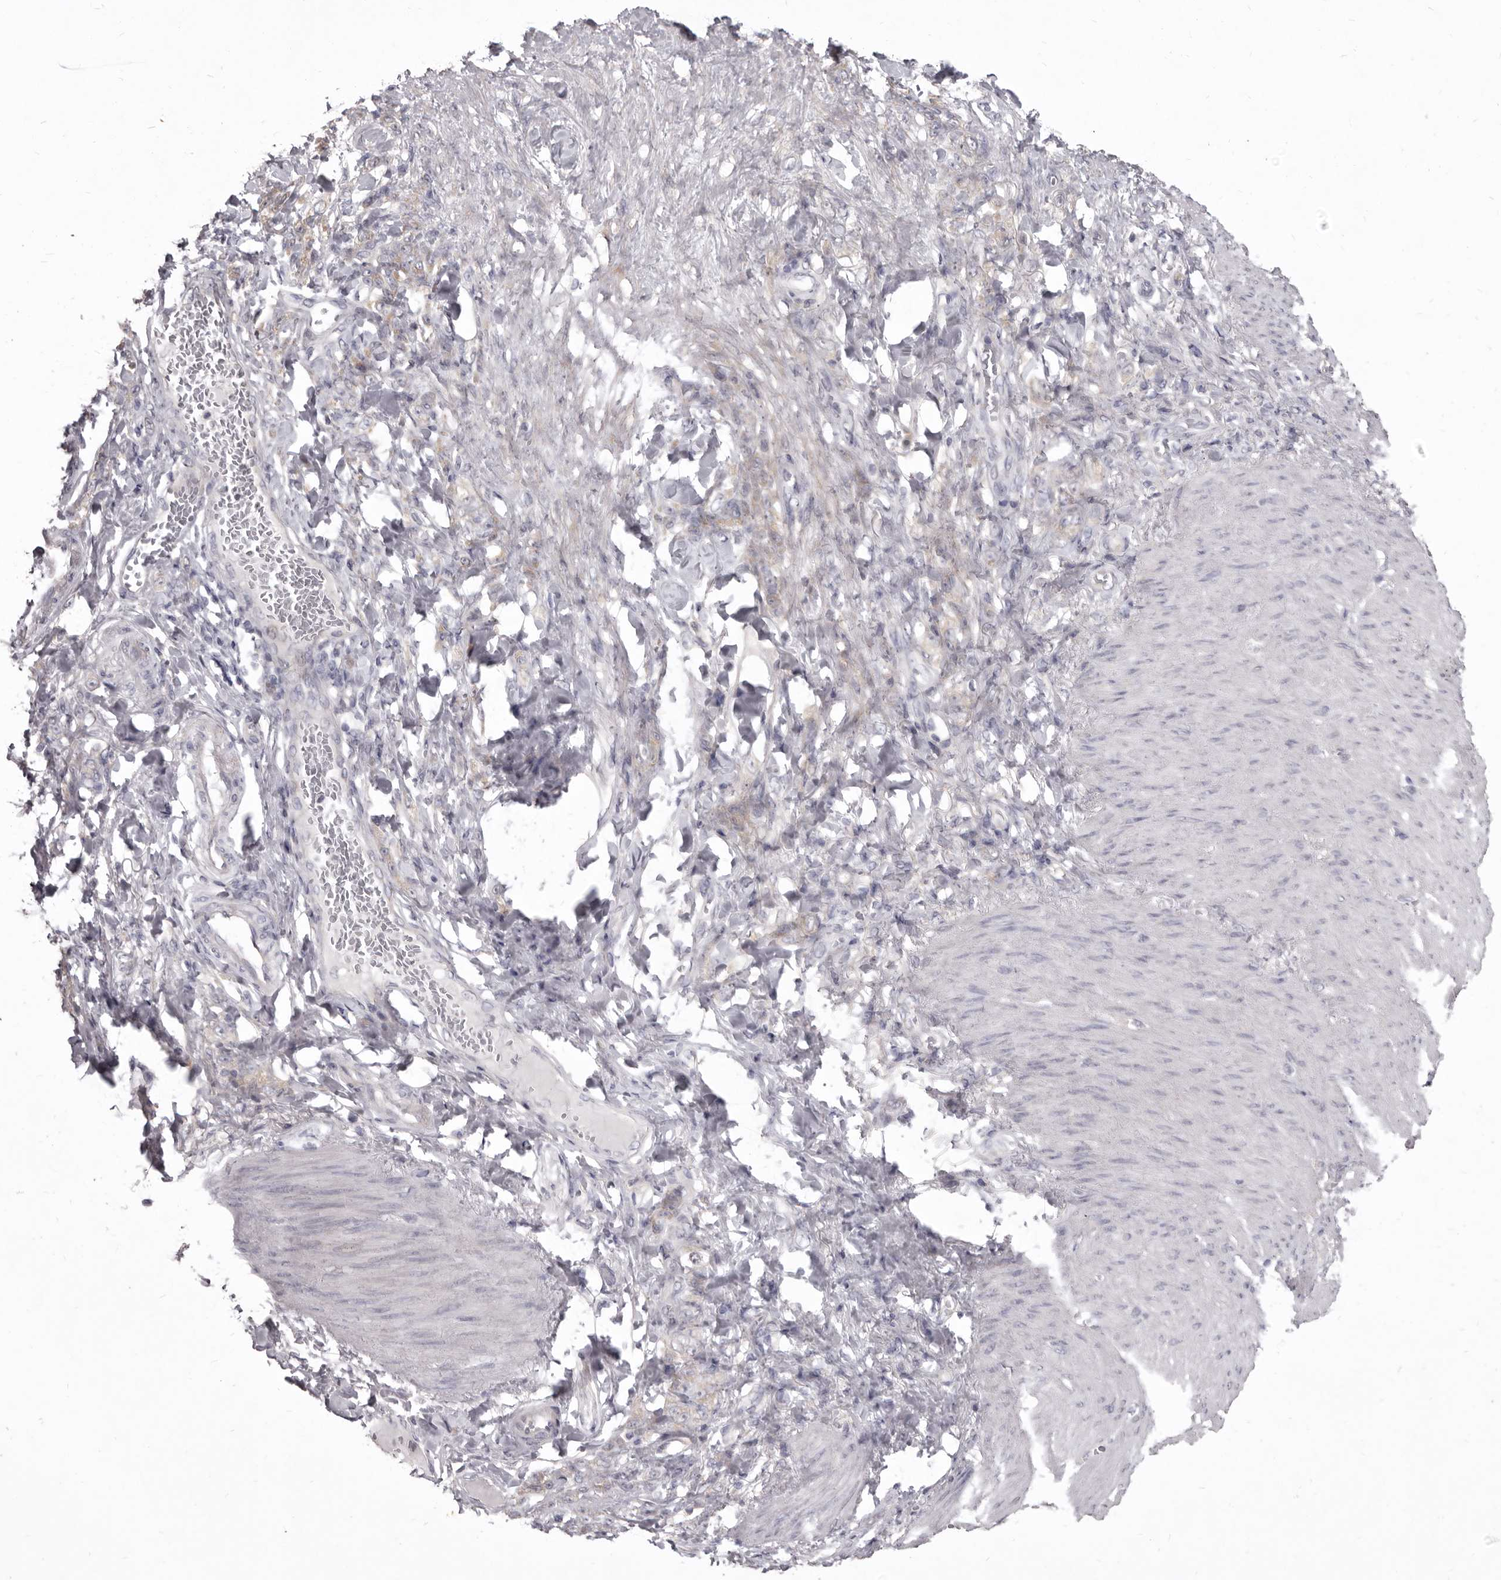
{"staining": {"intensity": "weak", "quantity": "<25%", "location": "cytoplasmic/membranous"}, "tissue": "stomach cancer", "cell_type": "Tumor cells", "image_type": "cancer", "snomed": [{"axis": "morphology", "description": "Normal tissue, NOS"}, {"axis": "morphology", "description": "Adenocarcinoma, NOS"}, {"axis": "topography", "description": "Stomach"}], "caption": "Histopathology image shows no protein expression in tumor cells of stomach cancer (adenocarcinoma) tissue. (DAB (3,3'-diaminobenzidine) immunohistochemistry (IHC) visualized using brightfield microscopy, high magnification).", "gene": "P2RX6", "patient": {"sex": "male", "age": 82}}